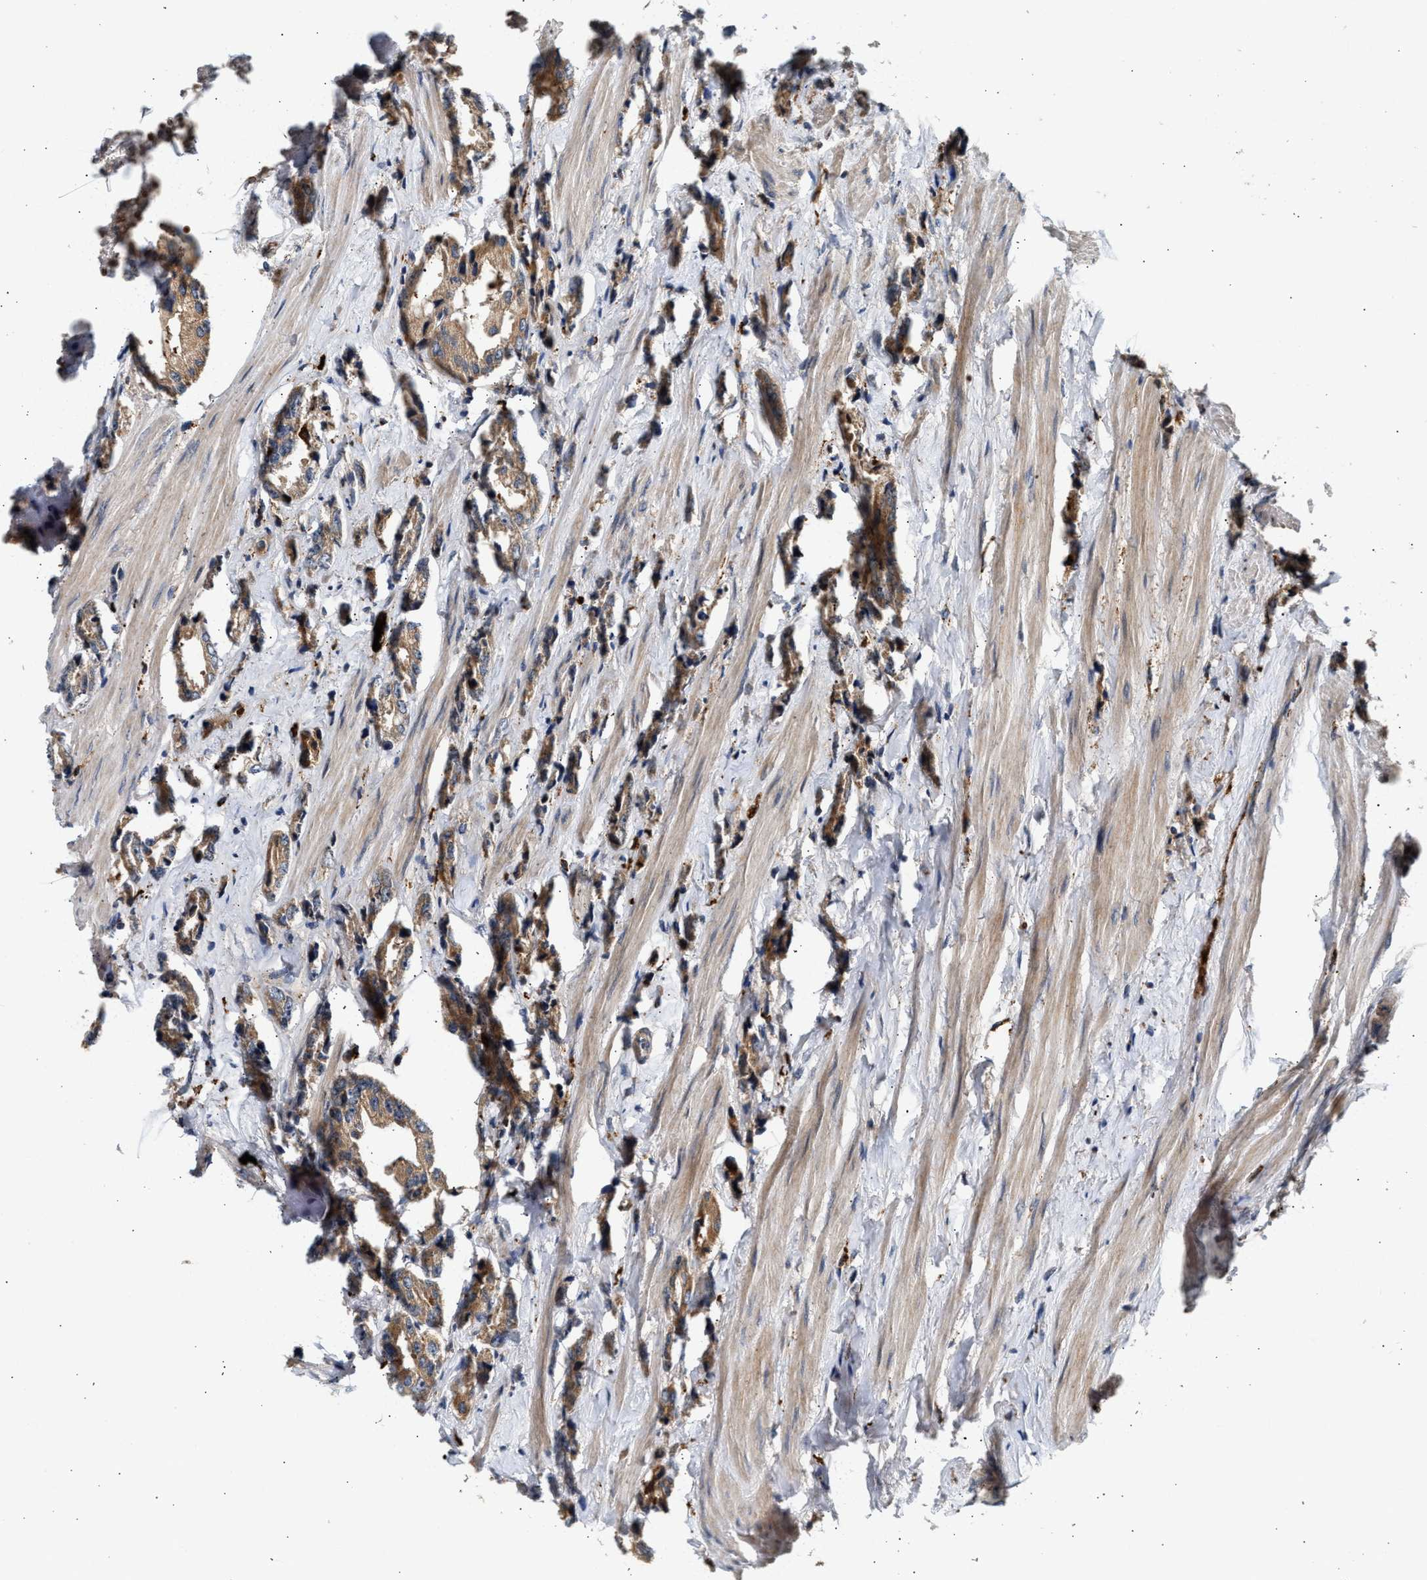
{"staining": {"intensity": "moderate", "quantity": ">75%", "location": "cytoplasmic/membranous"}, "tissue": "prostate cancer", "cell_type": "Tumor cells", "image_type": "cancer", "snomed": [{"axis": "morphology", "description": "Adenocarcinoma, High grade"}, {"axis": "topography", "description": "Prostate"}], "caption": "IHC staining of prostate cancer (adenocarcinoma (high-grade)), which demonstrates medium levels of moderate cytoplasmic/membranous expression in approximately >75% of tumor cells indicating moderate cytoplasmic/membranous protein expression. The staining was performed using DAB (brown) for protein detection and nuclei were counterstained in hematoxylin (blue).", "gene": "PLD3", "patient": {"sex": "male", "age": 61}}